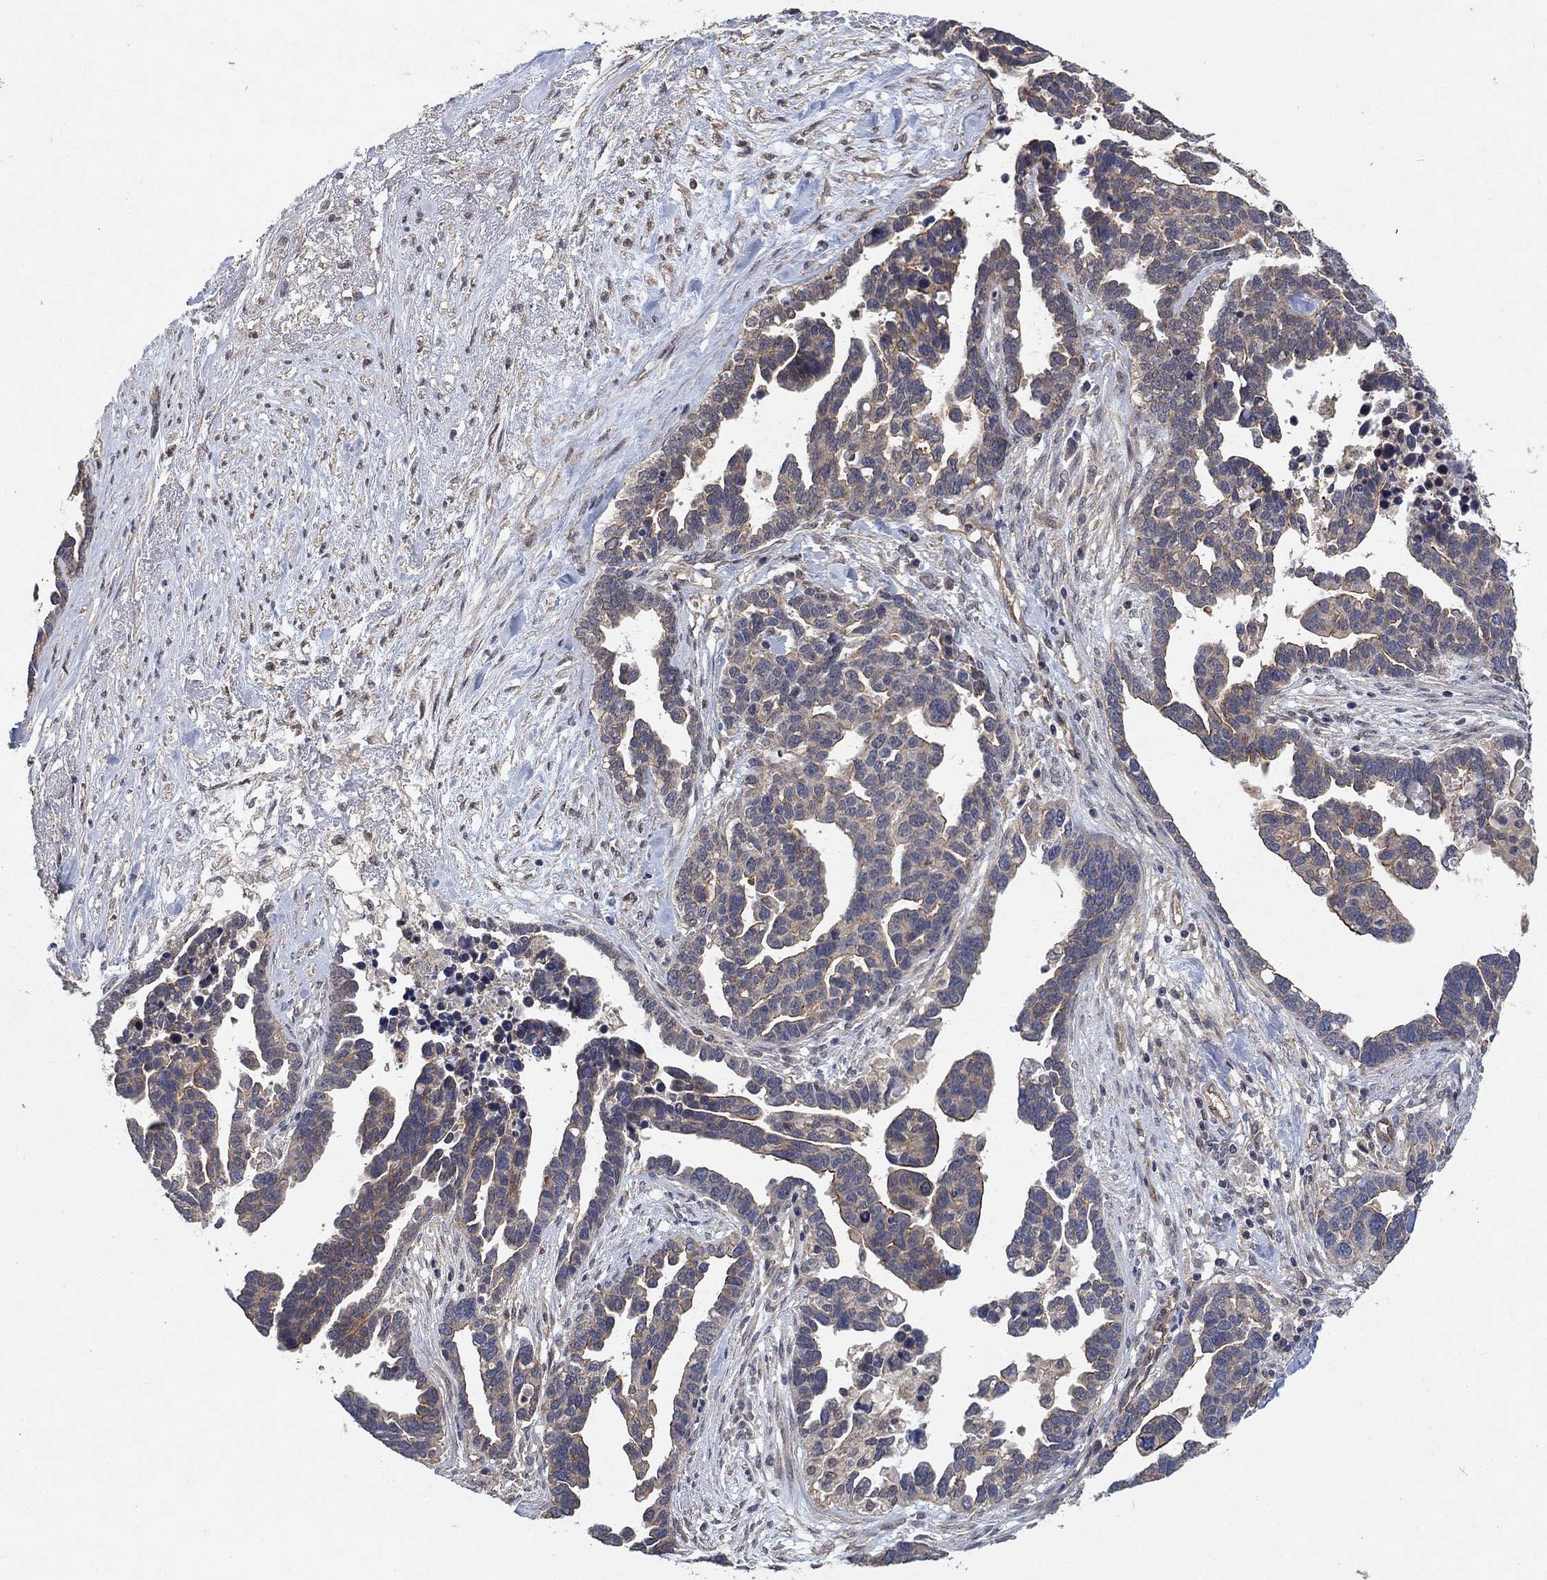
{"staining": {"intensity": "negative", "quantity": "none", "location": "none"}, "tissue": "ovarian cancer", "cell_type": "Tumor cells", "image_type": "cancer", "snomed": [{"axis": "morphology", "description": "Cystadenocarcinoma, serous, NOS"}, {"axis": "topography", "description": "Ovary"}], "caption": "This is an immunohistochemistry (IHC) photomicrograph of serous cystadenocarcinoma (ovarian). There is no positivity in tumor cells.", "gene": "MCUR1", "patient": {"sex": "female", "age": 54}}